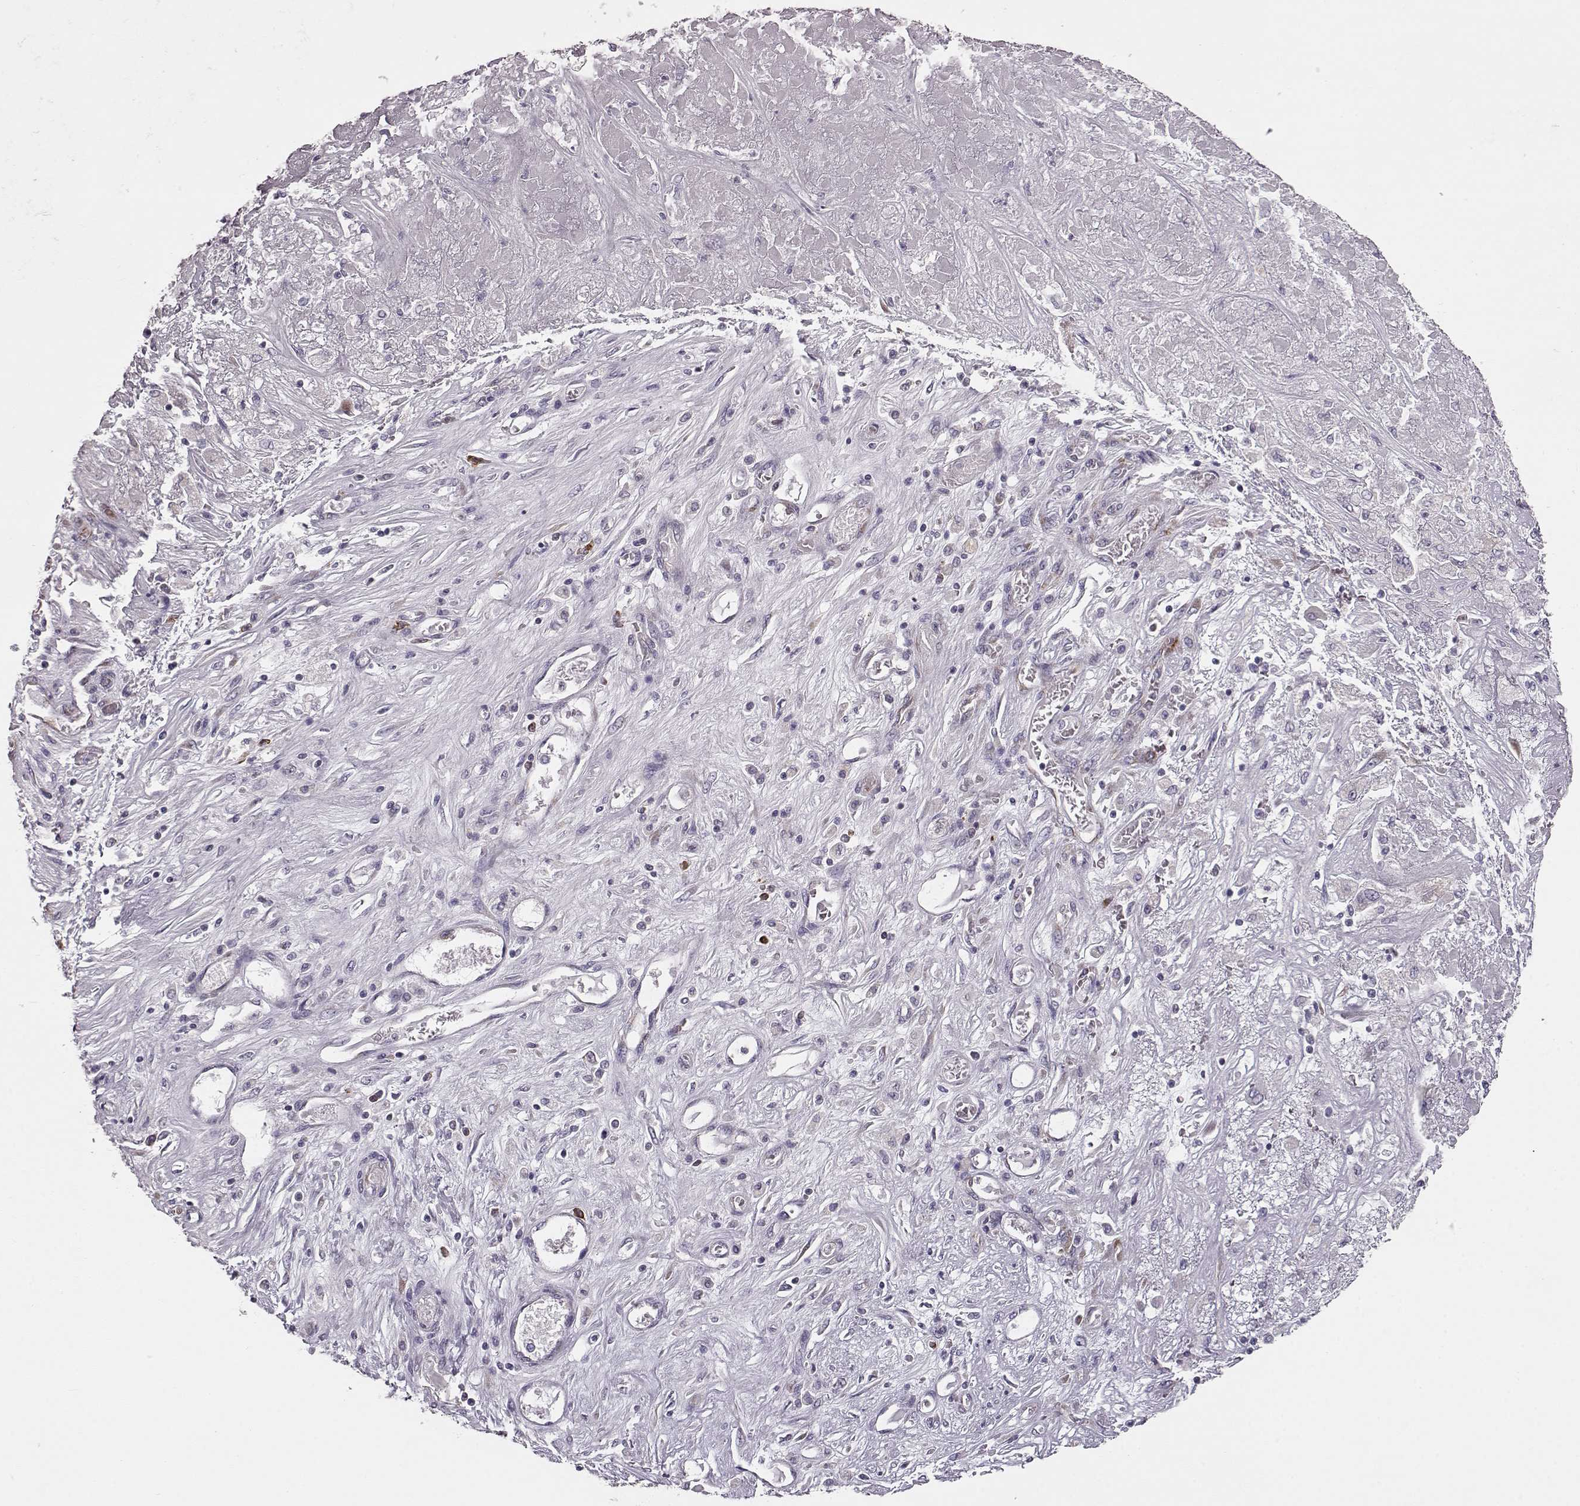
{"staining": {"intensity": "negative", "quantity": "none", "location": "none"}, "tissue": "liver cancer", "cell_type": "Tumor cells", "image_type": "cancer", "snomed": [{"axis": "morphology", "description": "Cholangiocarcinoma"}, {"axis": "topography", "description": "Liver"}], "caption": "Tumor cells show no significant protein positivity in cholangiocarcinoma (liver). (Brightfield microscopy of DAB (3,3'-diaminobenzidine) immunohistochemistry (IHC) at high magnification).", "gene": "ELOVL5", "patient": {"sex": "female", "age": 52}}